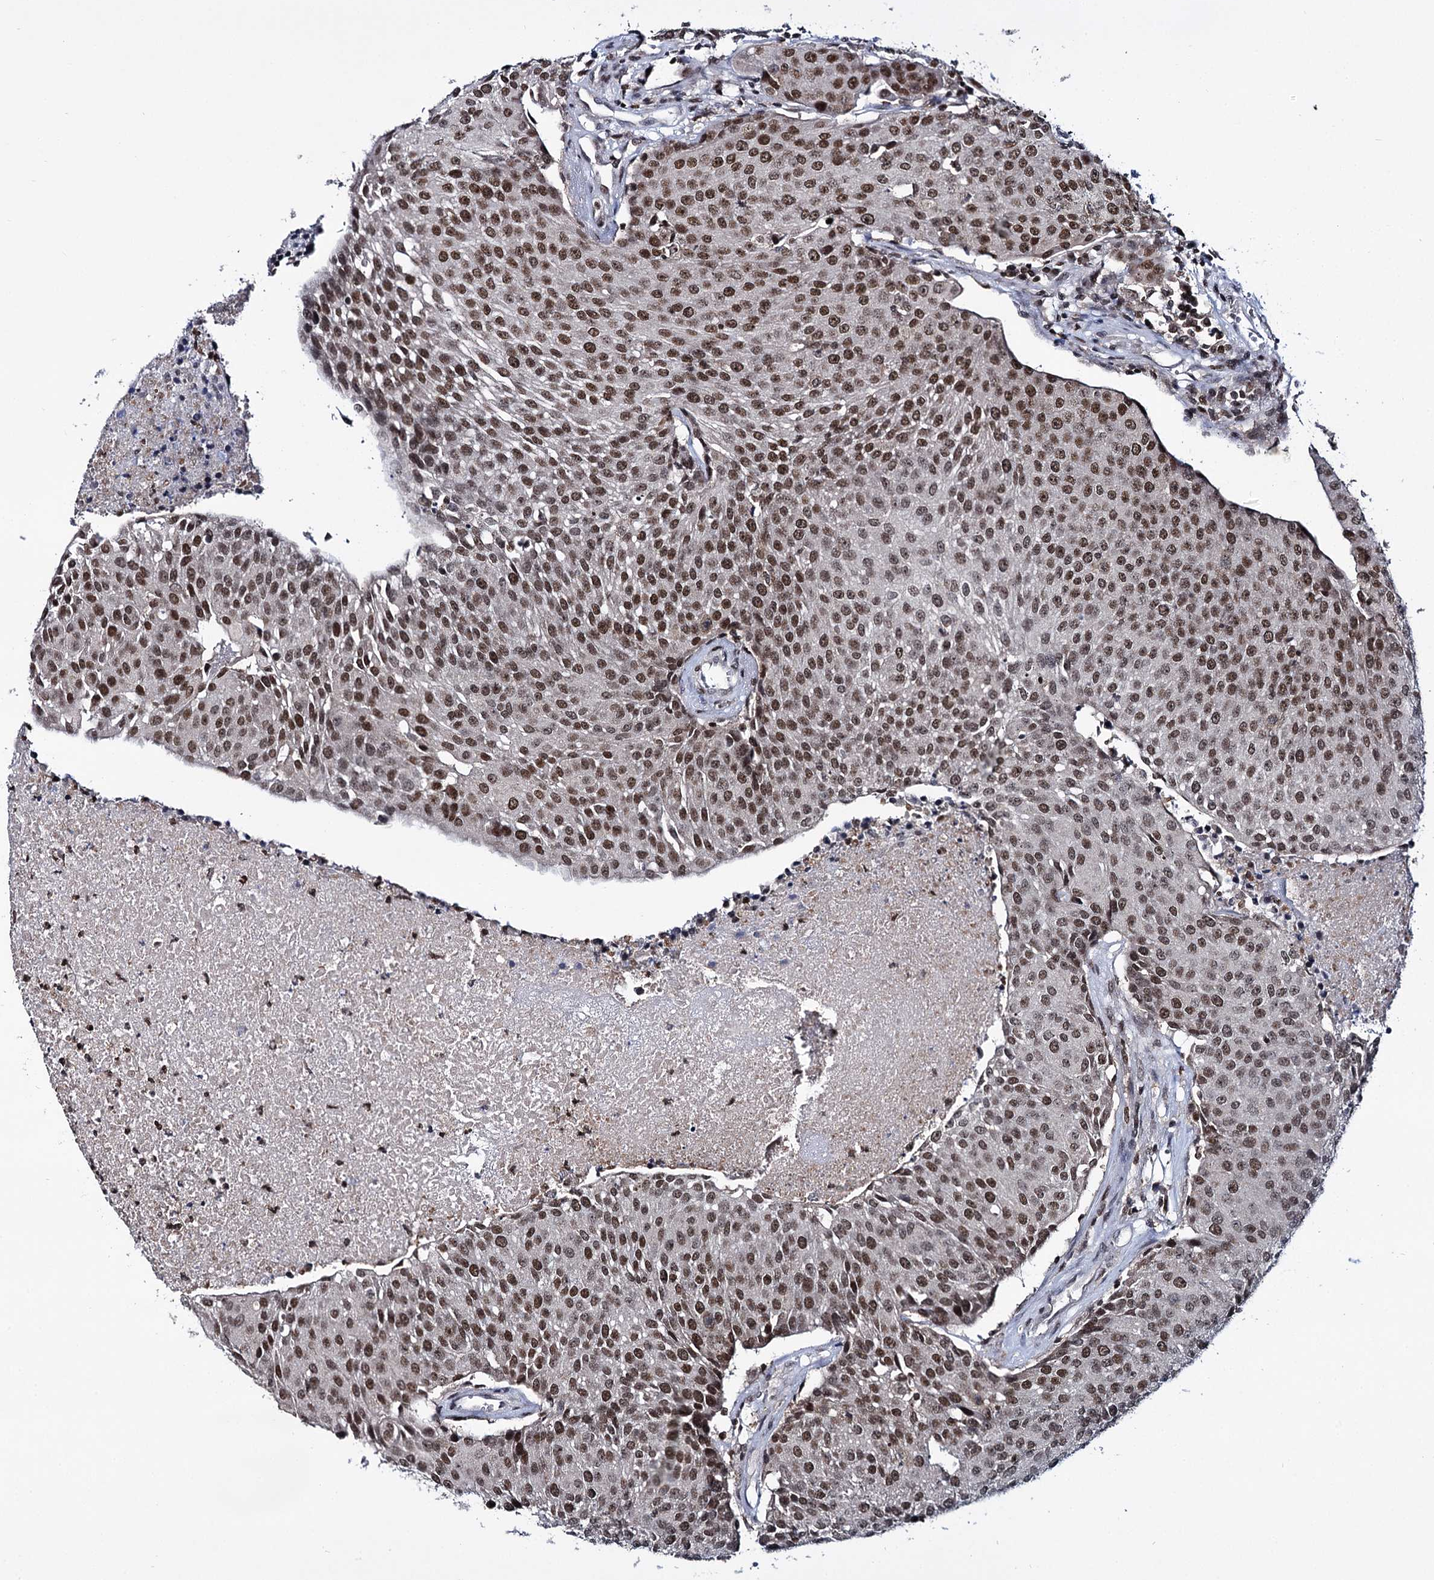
{"staining": {"intensity": "strong", "quantity": ">75%", "location": "nuclear"}, "tissue": "urothelial cancer", "cell_type": "Tumor cells", "image_type": "cancer", "snomed": [{"axis": "morphology", "description": "Urothelial carcinoma, High grade"}, {"axis": "topography", "description": "Urinary bladder"}], "caption": "Urothelial cancer tissue shows strong nuclear positivity in approximately >75% of tumor cells", "gene": "SMCHD1", "patient": {"sex": "female", "age": 85}}